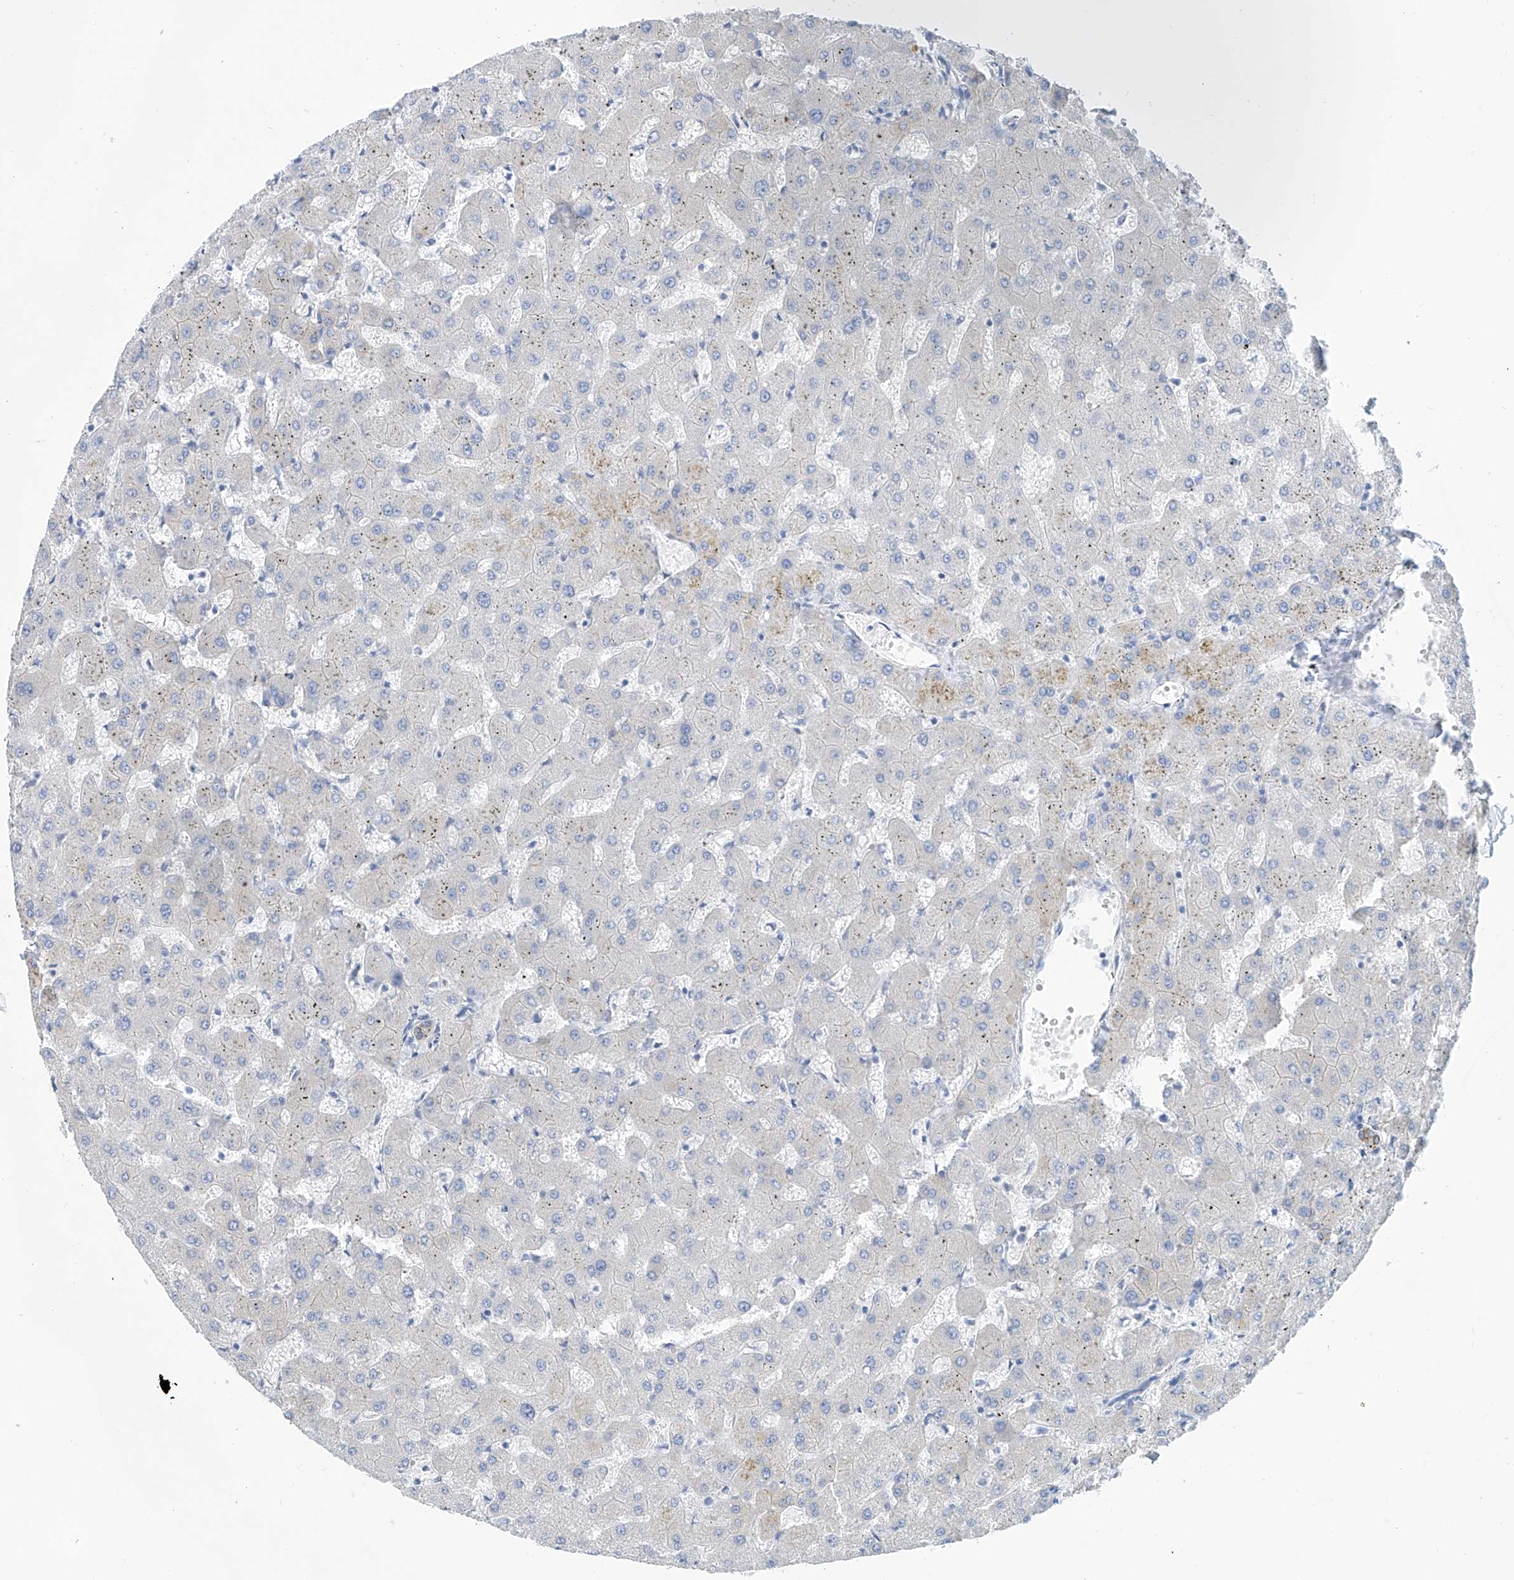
{"staining": {"intensity": "strong", "quantity": ">75%", "location": "cytoplasmic/membranous"}, "tissue": "liver", "cell_type": "Cholangiocytes", "image_type": "normal", "snomed": [{"axis": "morphology", "description": "Normal tissue, NOS"}, {"axis": "topography", "description": "Liver"}], "caption": "Liver stained with immunohistochemistry (IHC) exhibits strong cytoplasmic/membranous staining in about >75% of cholangiocytes.", "gene": "PIK3C2B", "patient": {"sex": "female", "age": 63}}